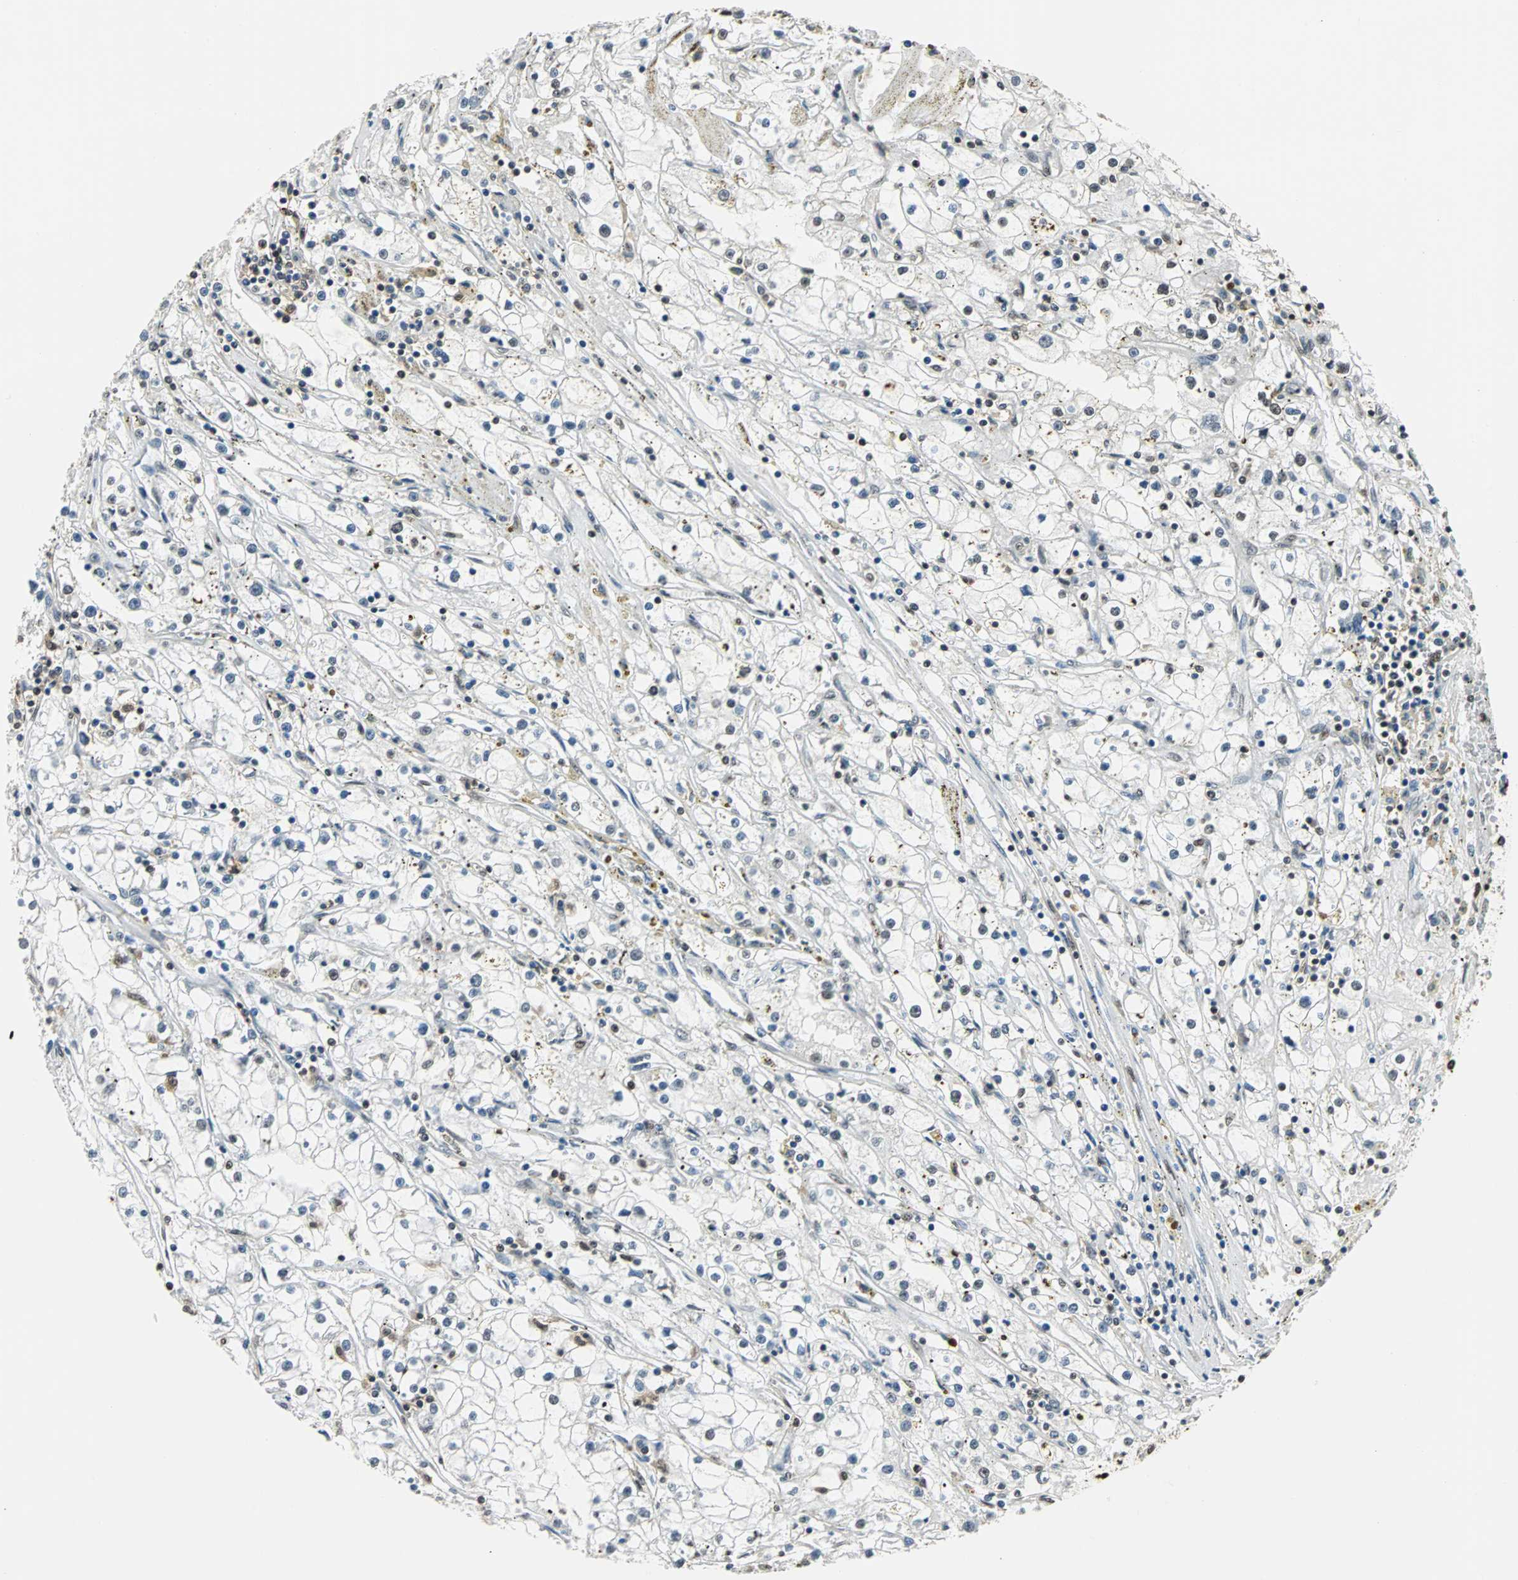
{"staining": {"intensity": "moderate", "quantity": "<25%", "location": "nuclear"}, "tissue": "renal cancer", "cell_type": "Tumor cells", "image_type": "cancer", "snomed": [{"axis": "morphology", "description": "Adenocarcinoma, NOS"}, {"axis": "topography", "description": "Kidney"}], "caption": "Immunohistochemistry (IHC) image of neoplastic tissue: human renal adenocarcinoma stained using IHC displays low levels of moderate protein expression localized specifically in the nuclear of tumor cells, appearing as a nuclear brown color.", "gene": "XRCC4", "patient": {"sex": "male", "age": 56}}